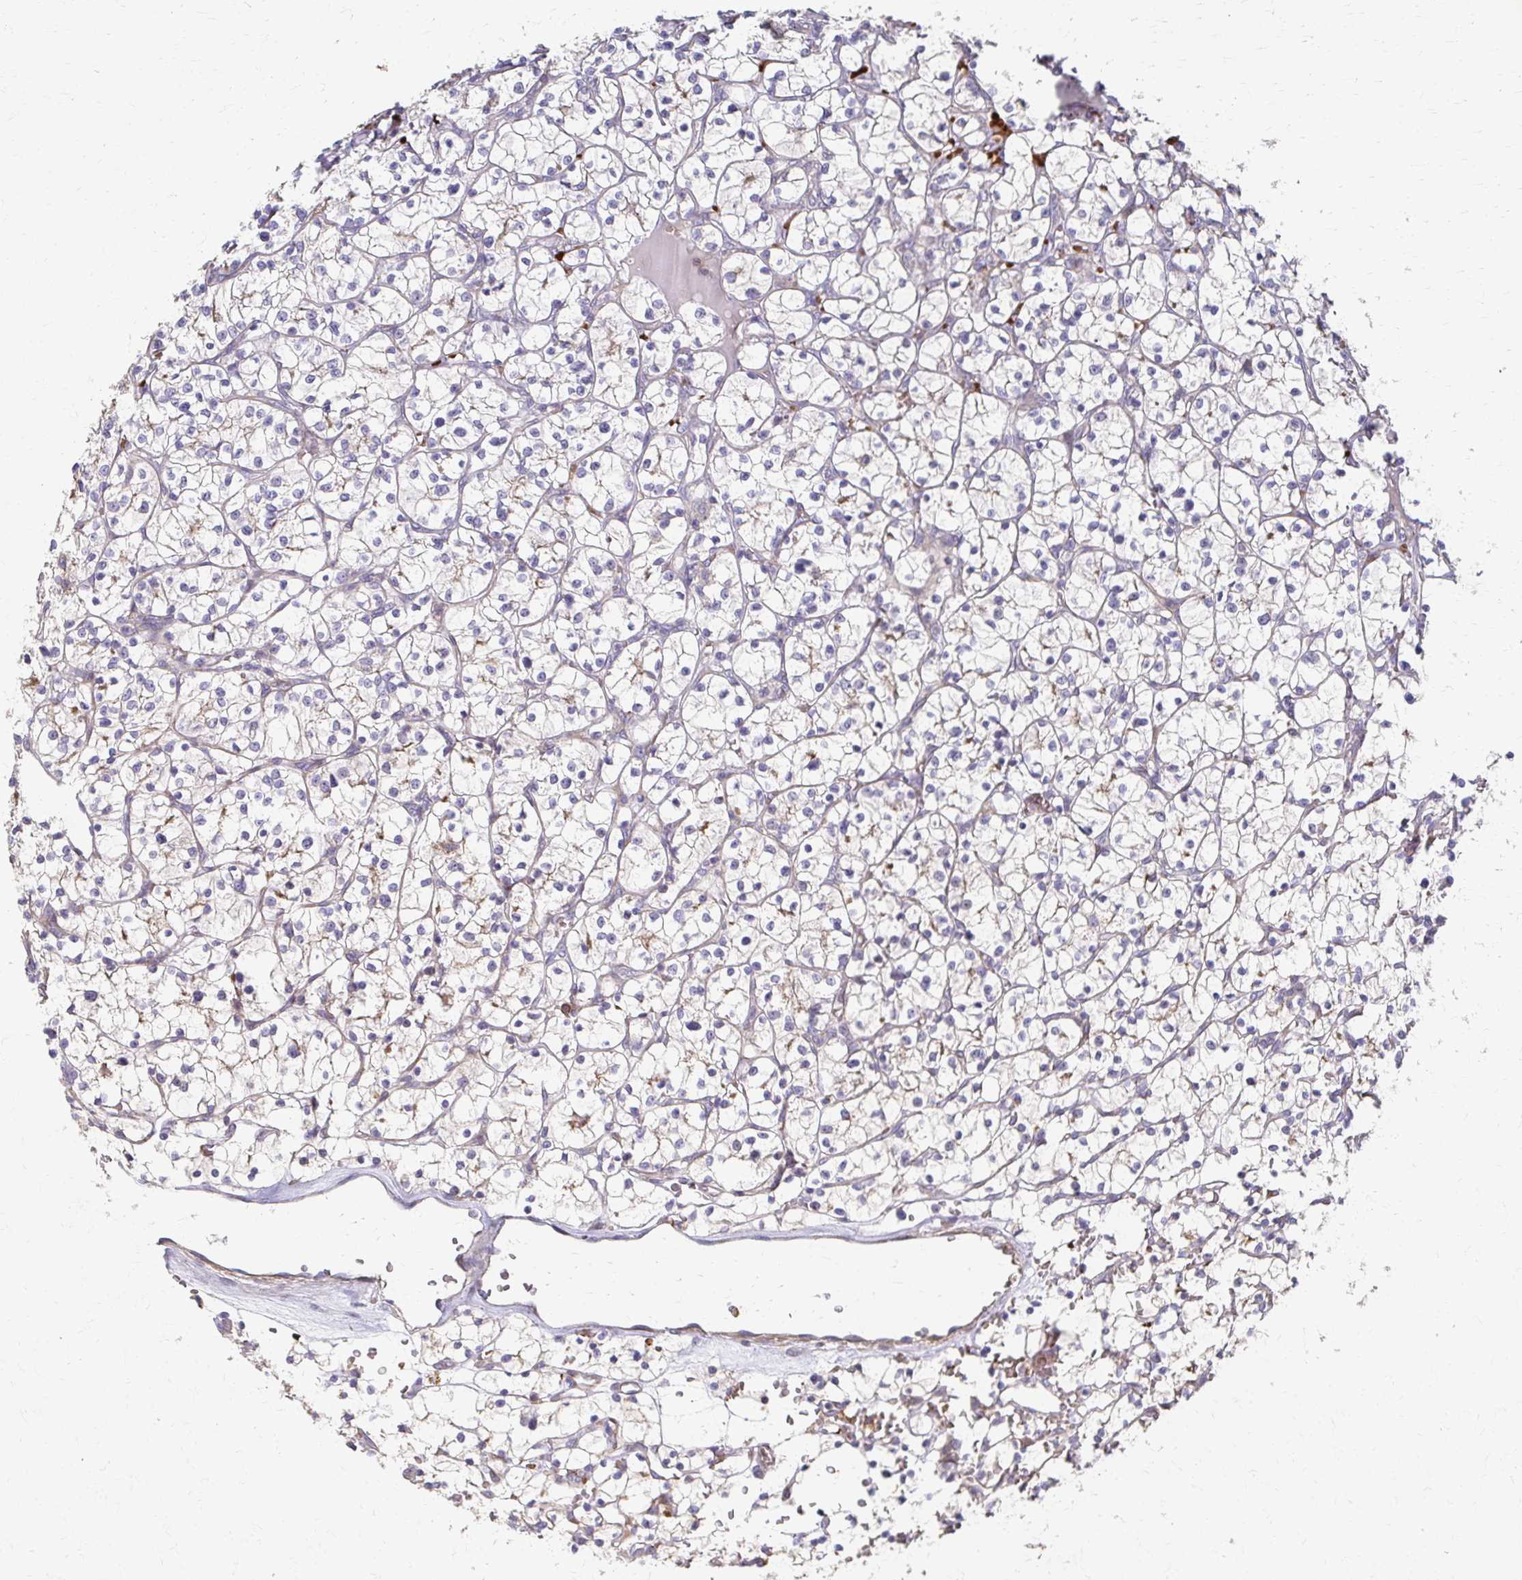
{"staining": {"intensity": "negative", "quantity": "none", "location": "none"}, "tissue": "renal cancer", "cell_type": "Tumor cells", "image_type": "cancer", "snomed": [{"axis": "morphology", "description": "Adenocarcinoma, NOS"}, {"axis": "topography", "description": "Kidney"}], "caption": "IHC of adenocarcinoma (renal) displays no positivity in tumor cells. The staining was performed using DAB (3,3'-diaminobenzidine) to visualize the protein expression in brown, while the nuclei were stained in blue with hematoxylin (Magnification: 20x).", "gene": "SKA2", "patient": {"sex": "female", "age": 64}}